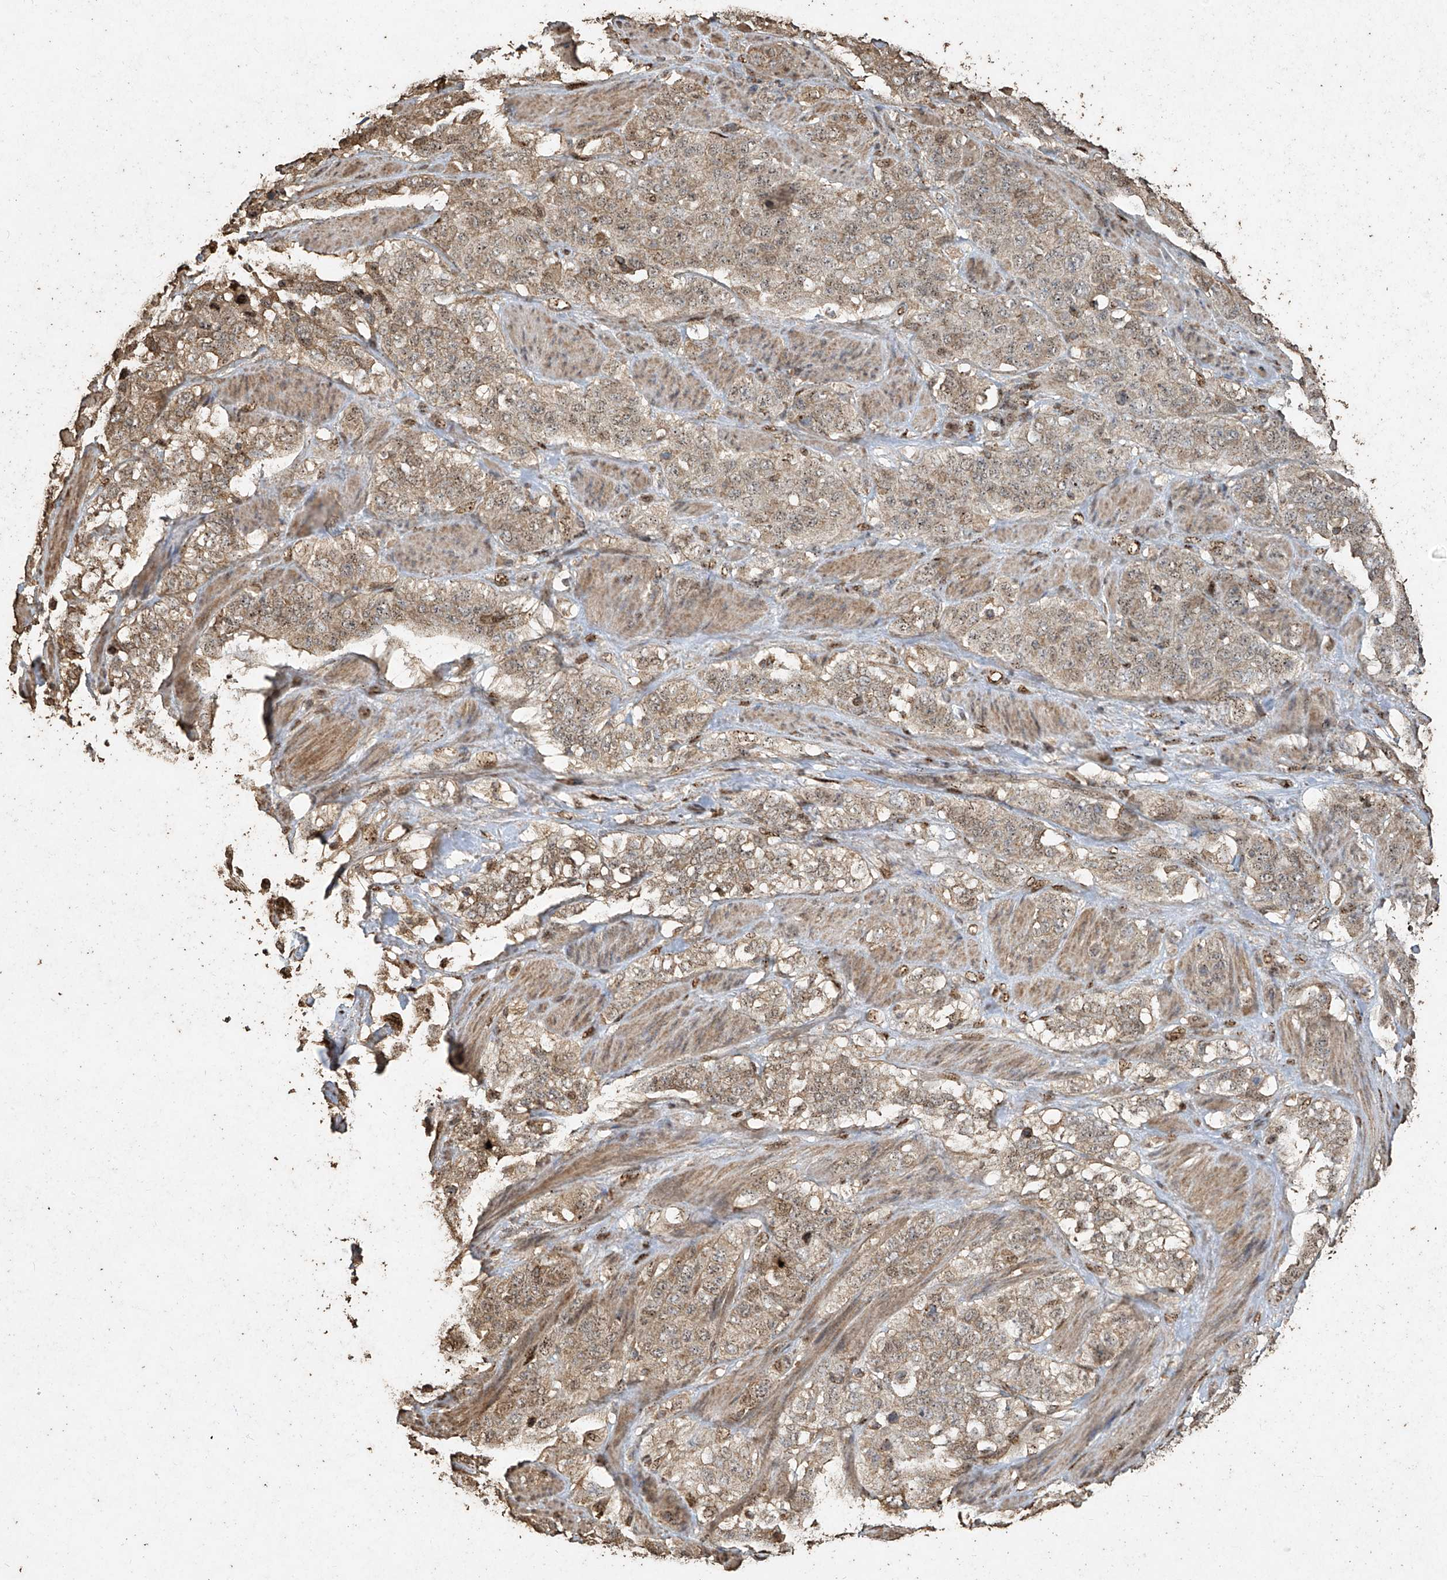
{"staining": {"intensity": "moderate", "quantity": "25%-75%", "location": "cytoplasmic/membranous,nuclear"}, "tissue": "stomach cancer", "cell_type": "Tumor cells", "image_type": "cancer", "snomed": [{"axis": "morphology", "description": "Adenocarcinoma, NOS"}, {"axis": "topography", "description": "Stomach"}], "caption": "This photomicrograph shows IHC staining of stomach cancer, with medium moderate cytoplasmic/membranous and nuclear staining in approximately 25%-75% of tumor cells.", "gene": "ERBB3", "patient": {"sex": "male", "age": 48}}